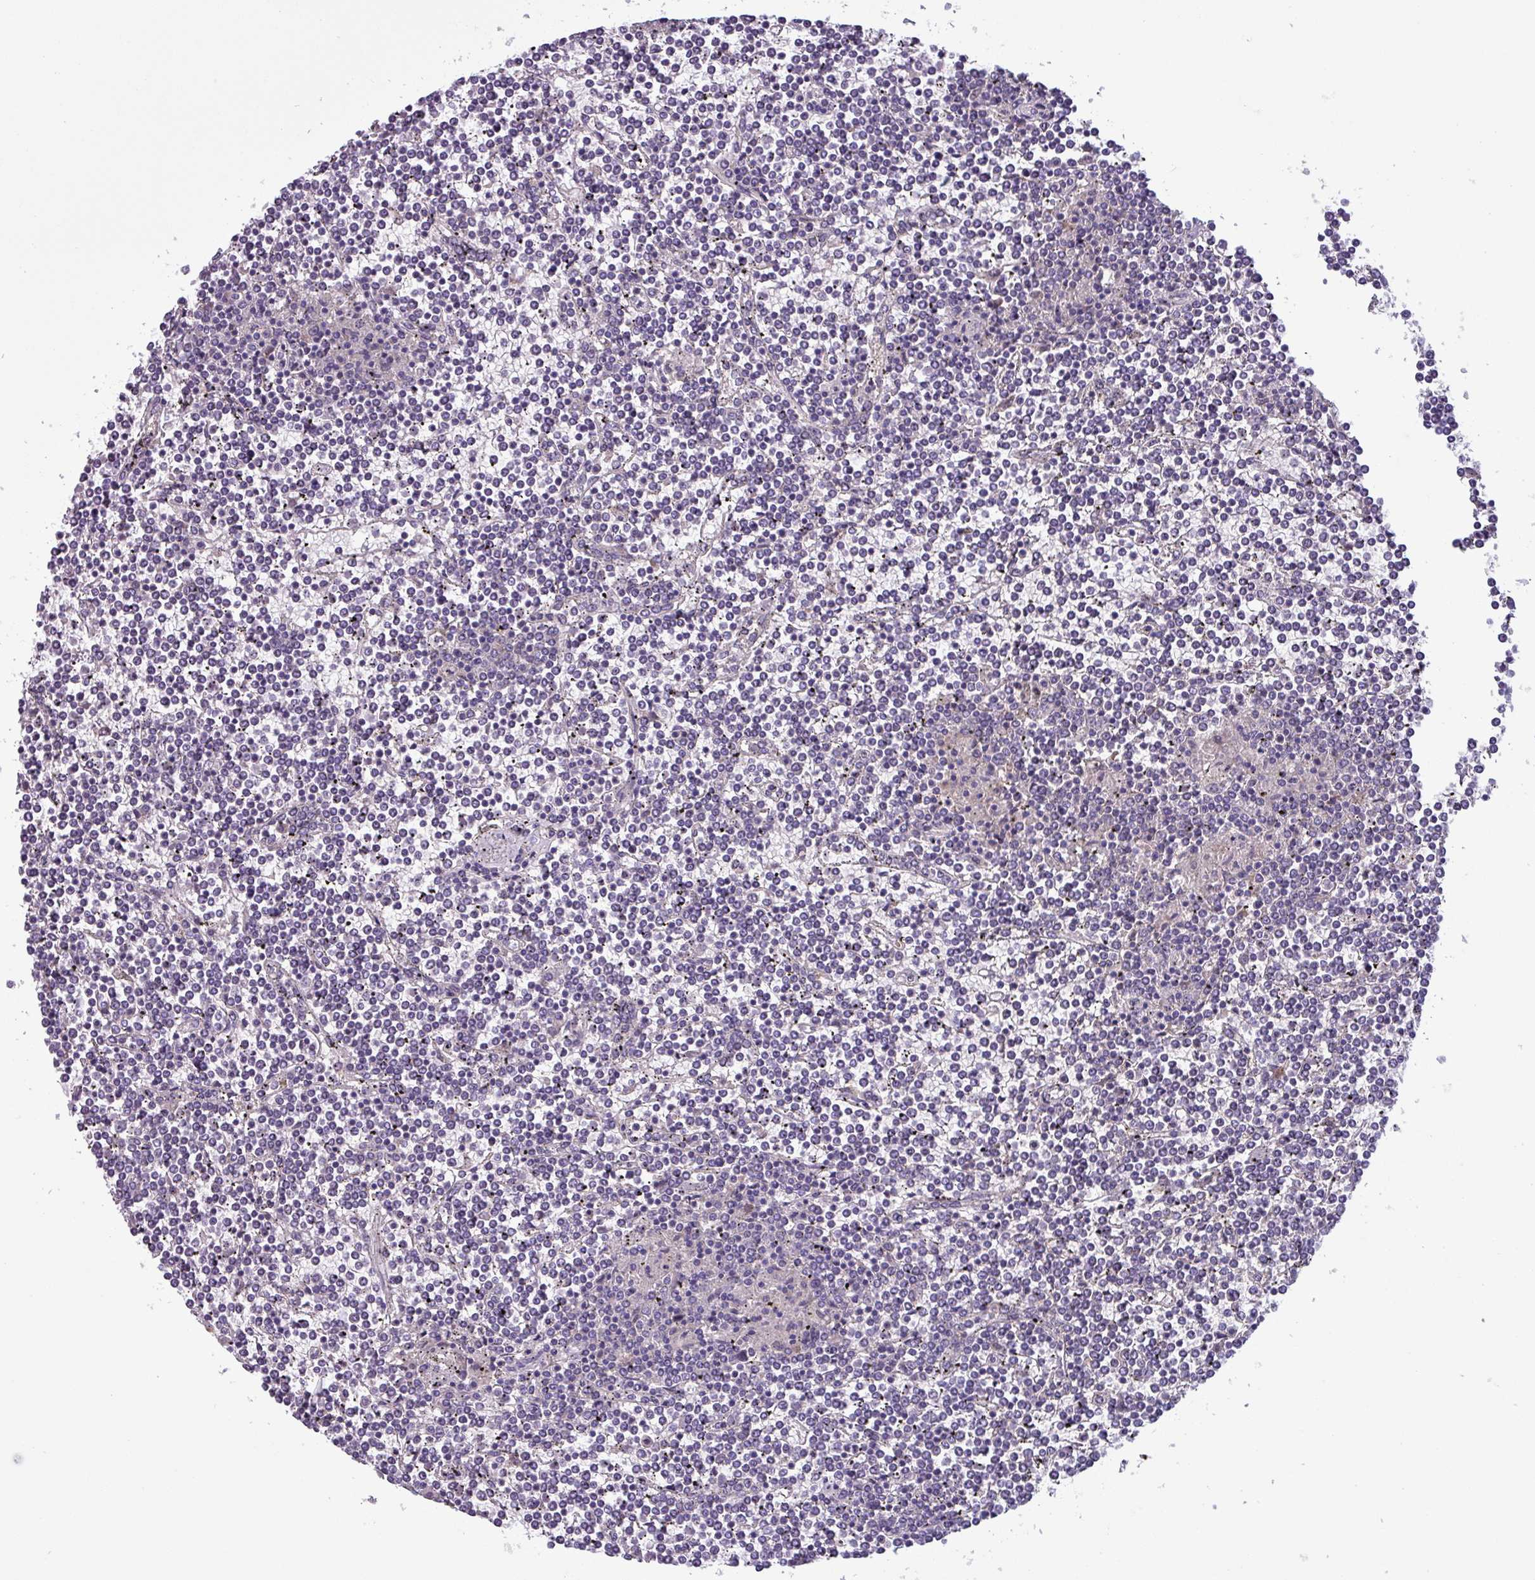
{"staining": {"intensity": "negative", "quantity": "none", "location": "none"}, "tissue": "lymphoma", "cell_type": "Tumor cells", "image_type": "cancer", "snomed": [{"axis": "morphology", "description": "Malignant lymphoma, non-Hodgkin's type, Low grade"}, {"axis": "topography", "description": "Spleen"}], "caption": "IHC photomicrograph of human low-grade malignant lymphoma, non-Hodgkin's type stained for a protein (brown), which demonstrates no expression in tumor cells.", "gene": "C20orf27", "patient": {"sex": "female", "age": 19}}